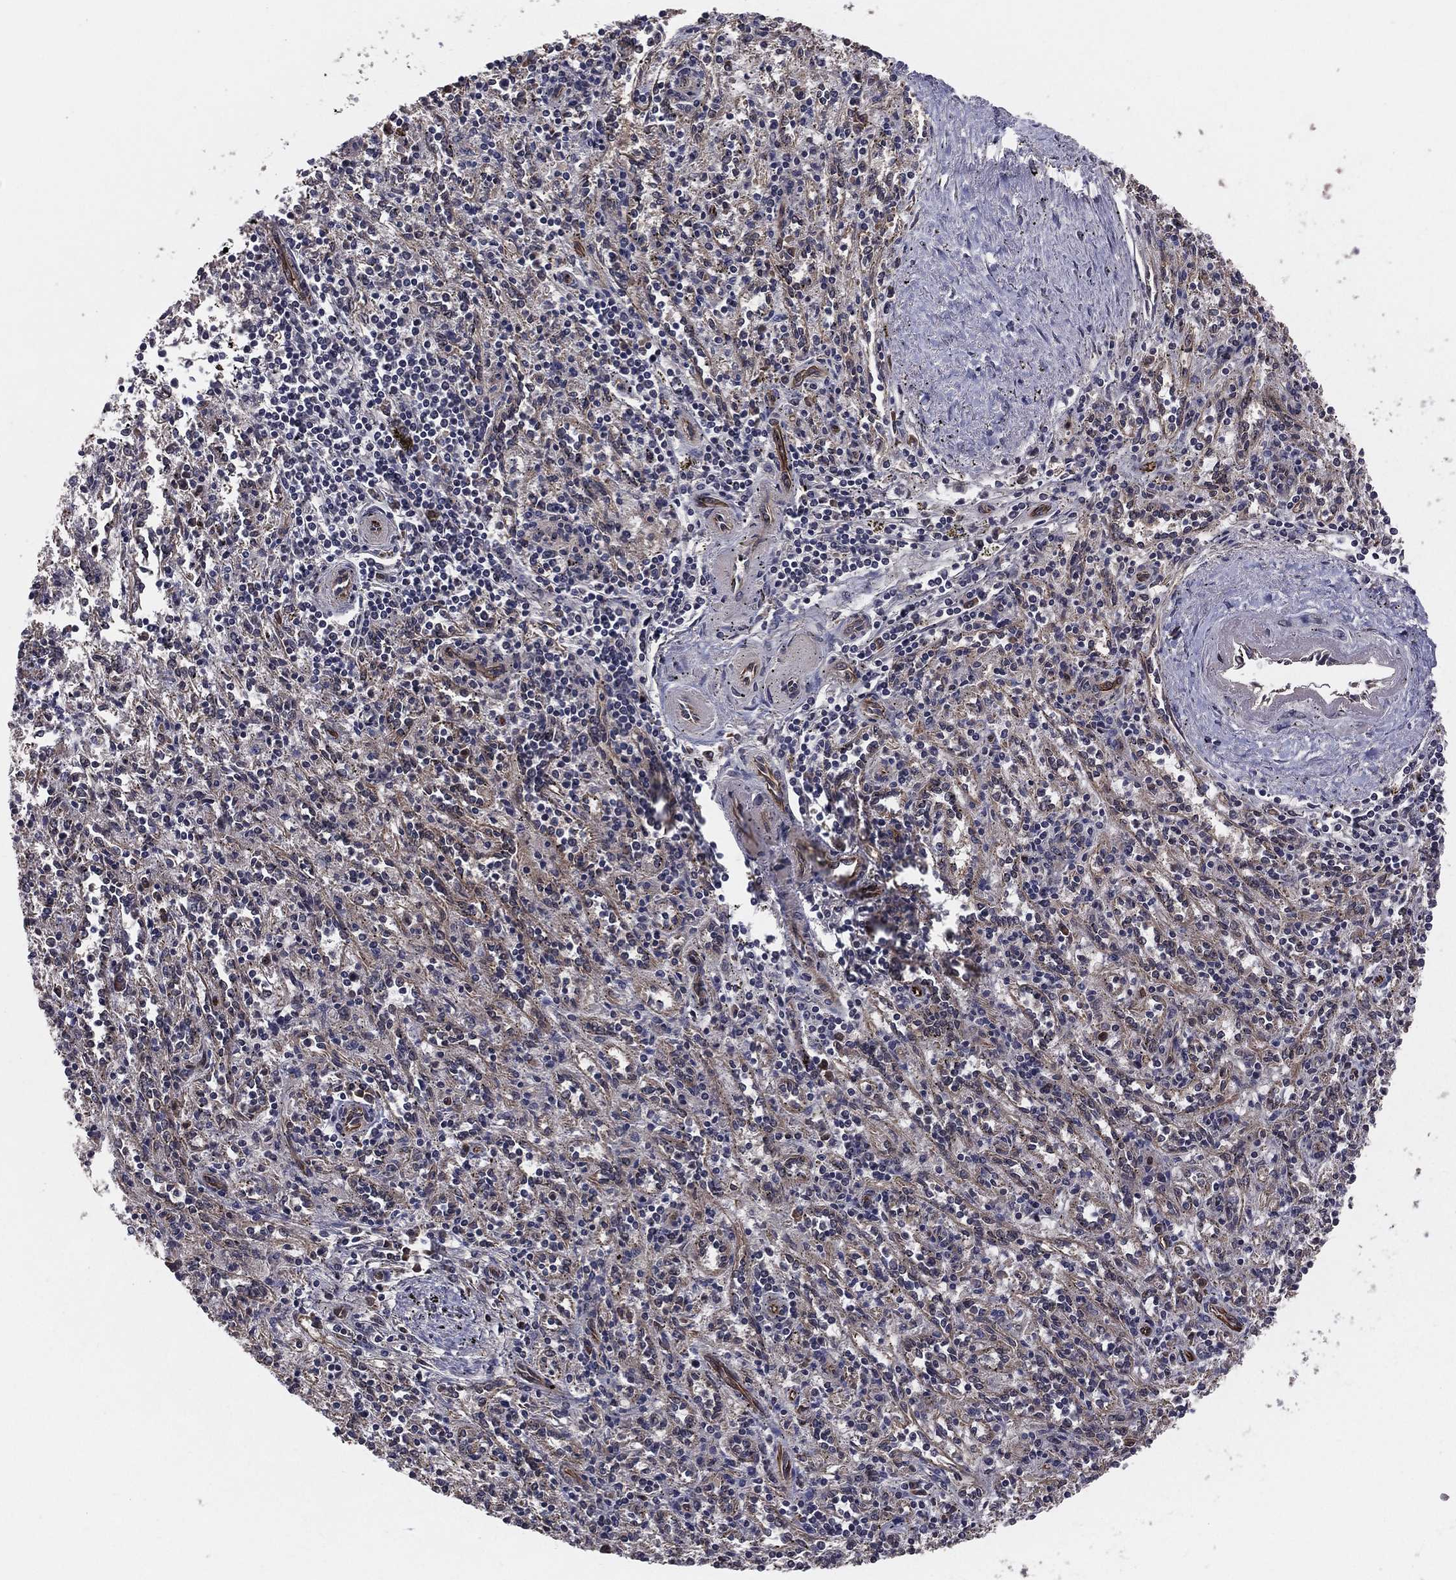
{"staining": {"intensity": "negative", "quantity": "none", "location": "none"}, "tissue": "spleen", "cell_type": "Cells in red pulp", "image_type": "normal", "snomed": [{"axis": "morphology", "description": "Normal tissue, NOS"}, {"axis": "topography", "description": "Spleen"}], "caption": "IHC photomicrograph of benign spleen: spleen stained with DAB (3,3'-diaminobenzidine) exhibits no significant protein expression in cells in red pulp.", "gene": "CERT1", "patient": {"sex": "male", "age": 69}}